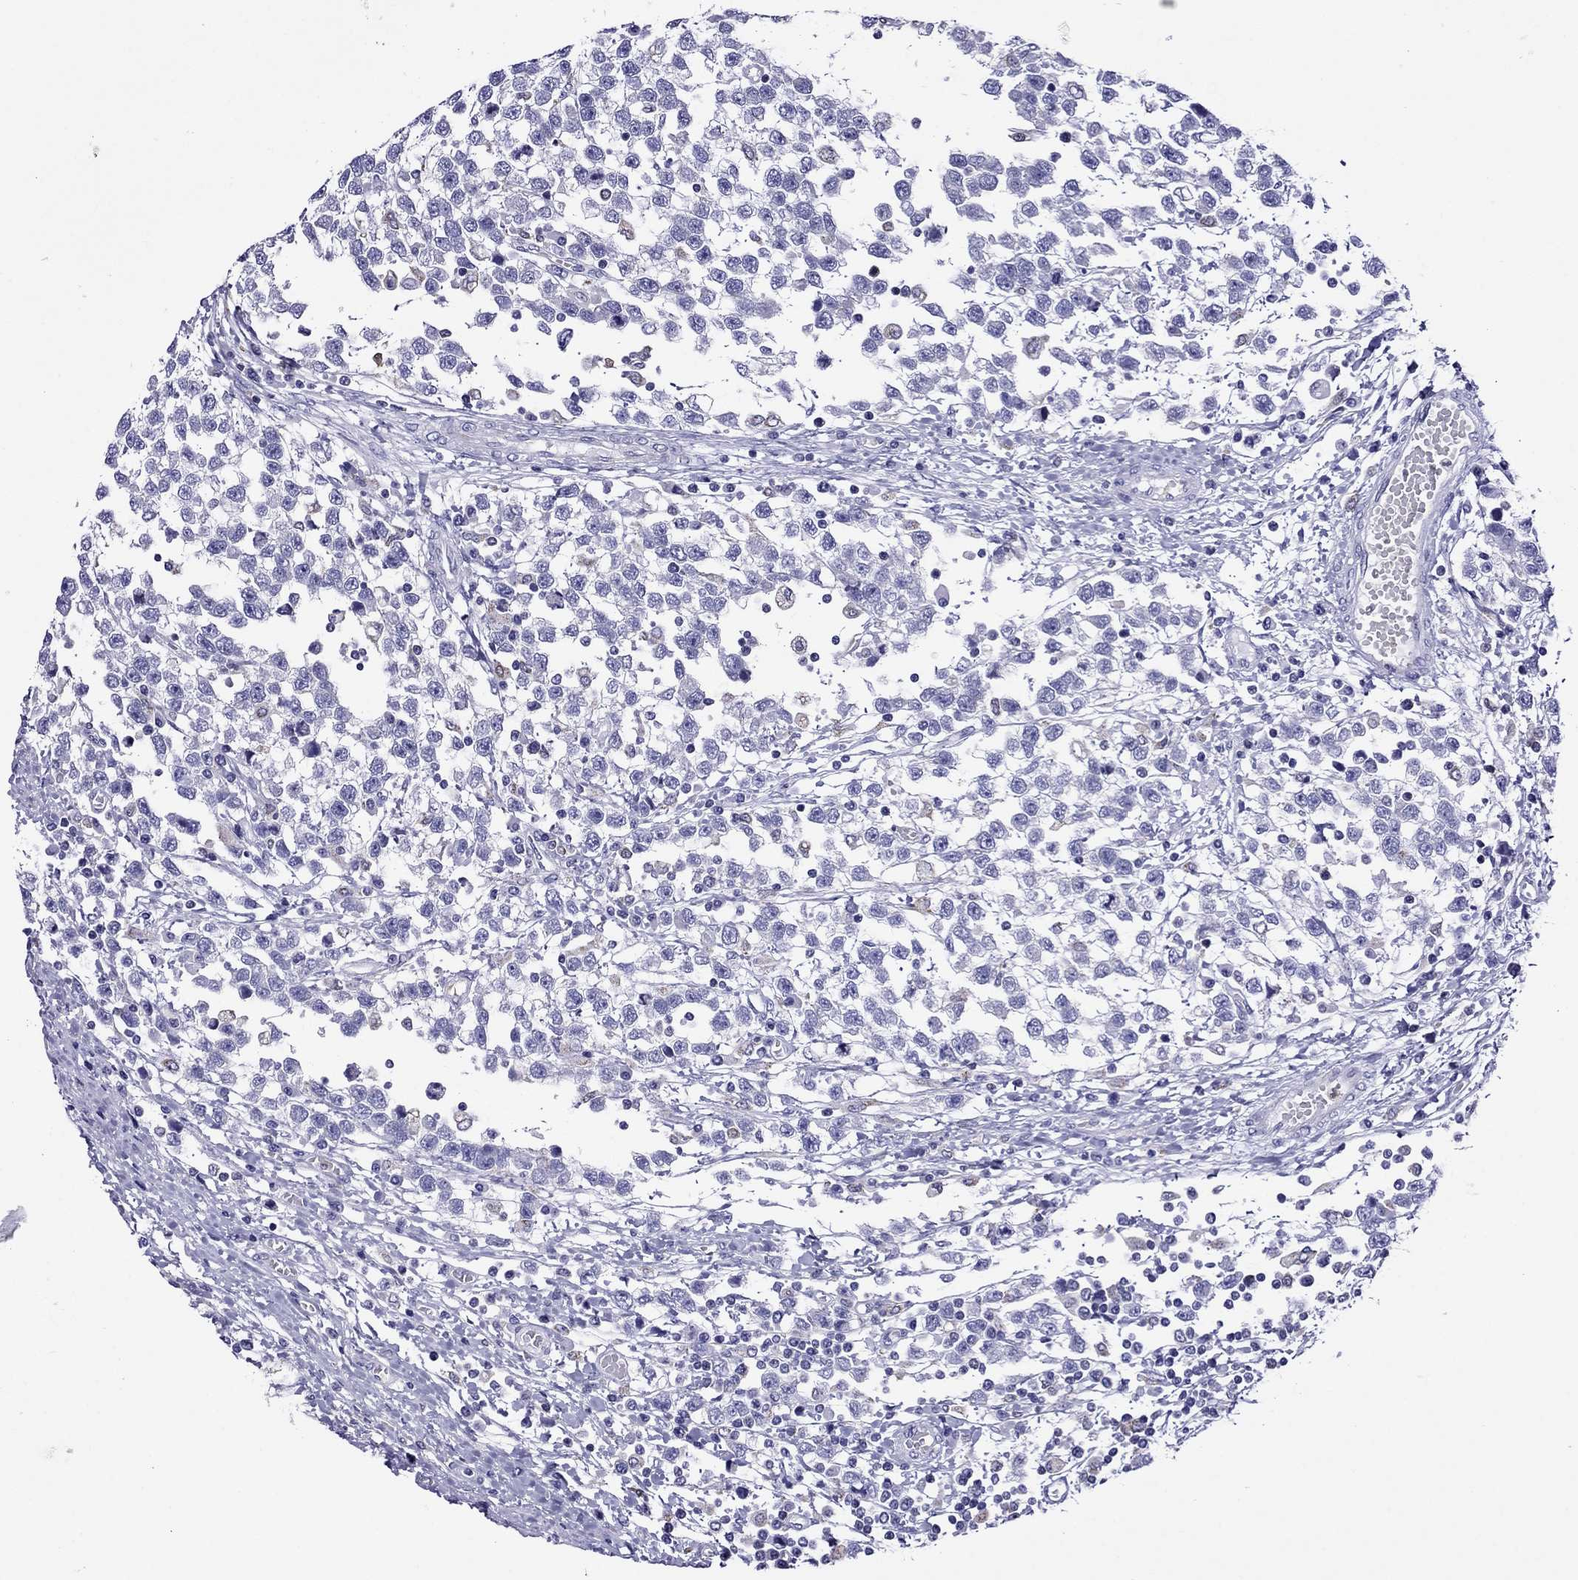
{"staining": {"intensity": "negative", "quantity": "none", "location": "none"}, "tissue": "testis cancer", "cell_type": "Tumor cells", "image_type": "cancer", "snomed": [{"axis": "morphology", "description": "Seminoma, NOS"}, {"axis": "topography", "description": "Testis"}], "caption": "Protein analysis of testis seminoma displays no significant expression in tumor cells.", "gene": "SCG2", "patient": {"sex": "male", "age": 34}}